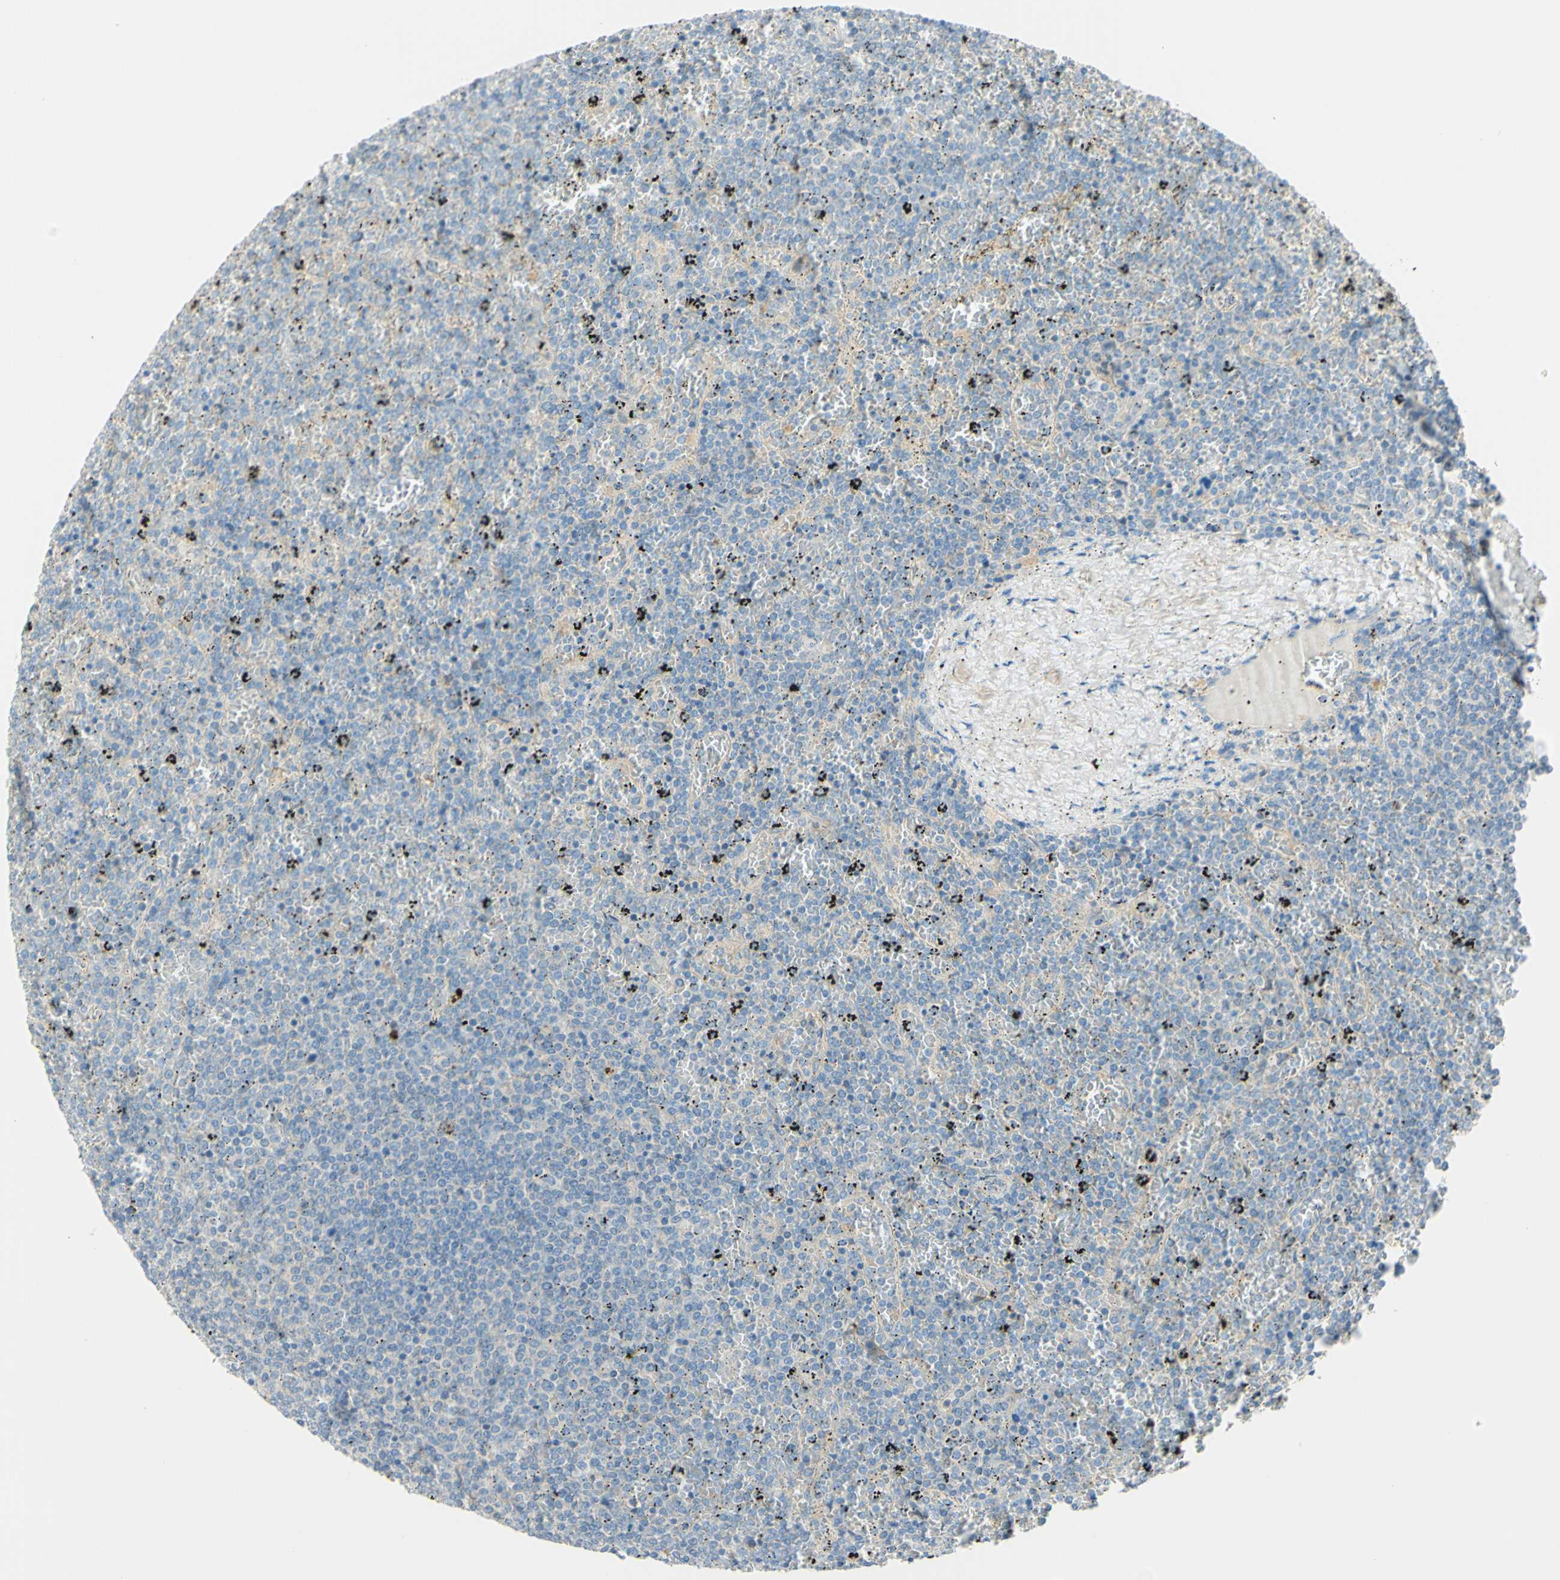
{"staining": {"intensity": "negative", "quantity": "none", "location": "none"}, "tissue": "lymphoma", "cell_type": "Tumor cells", "image_type": "cancer", "snomed": [{"axis": "morphology", "description": "Malignant lymphoma, non-Hodgkin's type, Low grade"}, {"axis": "topography", "description": "Spleen"}], "caption": "An image of human low-grade malignant lymphoma, non-Hodgkin's type is negative for staining in tumor cells. The staining is performed using DAB (3,3'-diaminobenzidine) brown chromogen with nuclei counter-stained in using hematoxylin.", "gene": "GCNT3", "patient": {"sex": "female", "age": 77}}